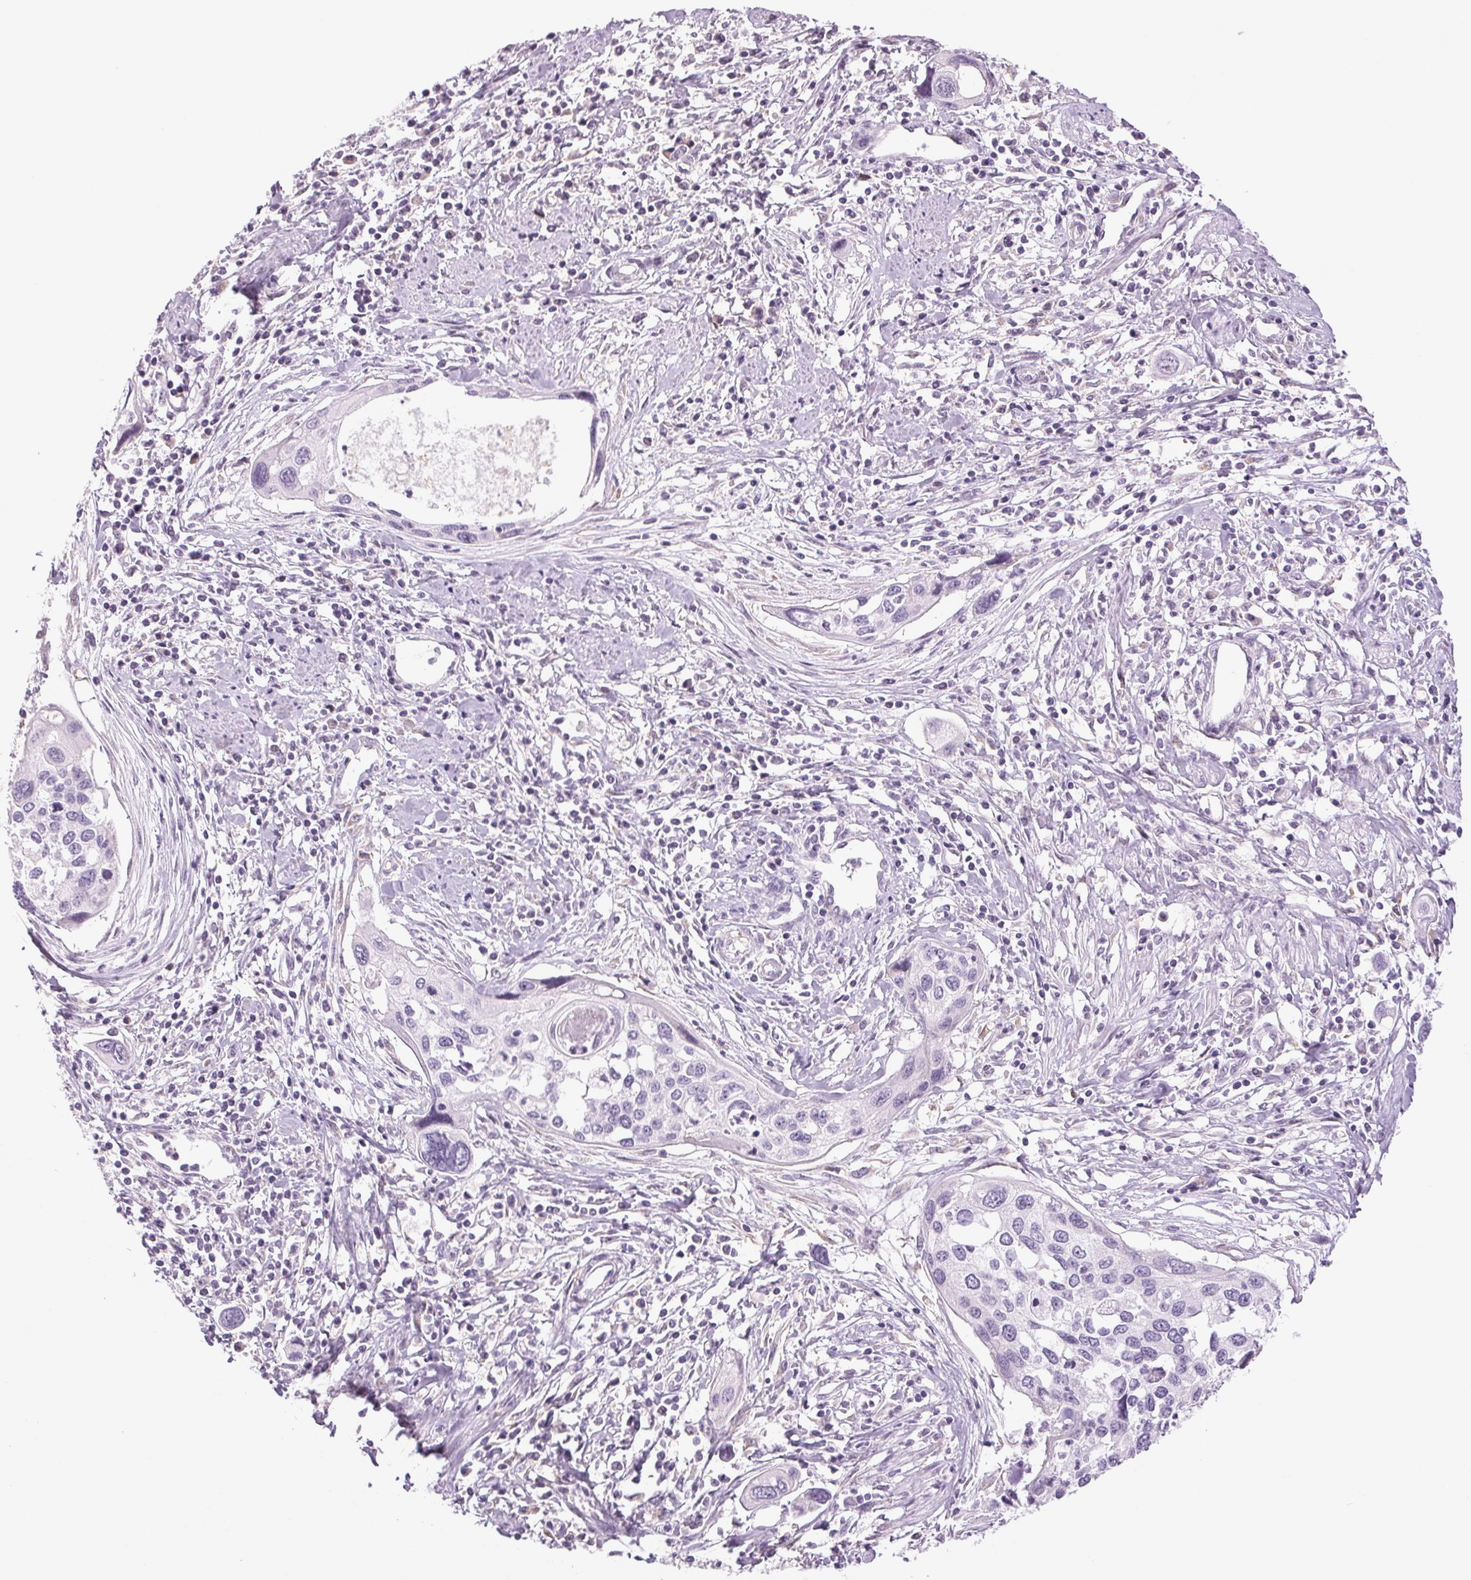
{"staining": {"intensity": "negative", "quantity": "none", "location": "none"}, "tissue": "cervical cancer", "cell_type": "Tumor cells", "image_type": "cancer", "snomed": [{"axis": "morphology", "description": "Squamous cell carcinoma, NOS"}, {"axis": "topography", "description": "Cervix"}], "caption": "Tumor cells show no significant expression in cervical cancer (squamous cell carcinoma). The staining is performed using DAB brown chromogen with nuclei counter-stained in using hematoxylin.", "gene": "DNAJC6", "patient": {"sex": "female", "age": 31}}